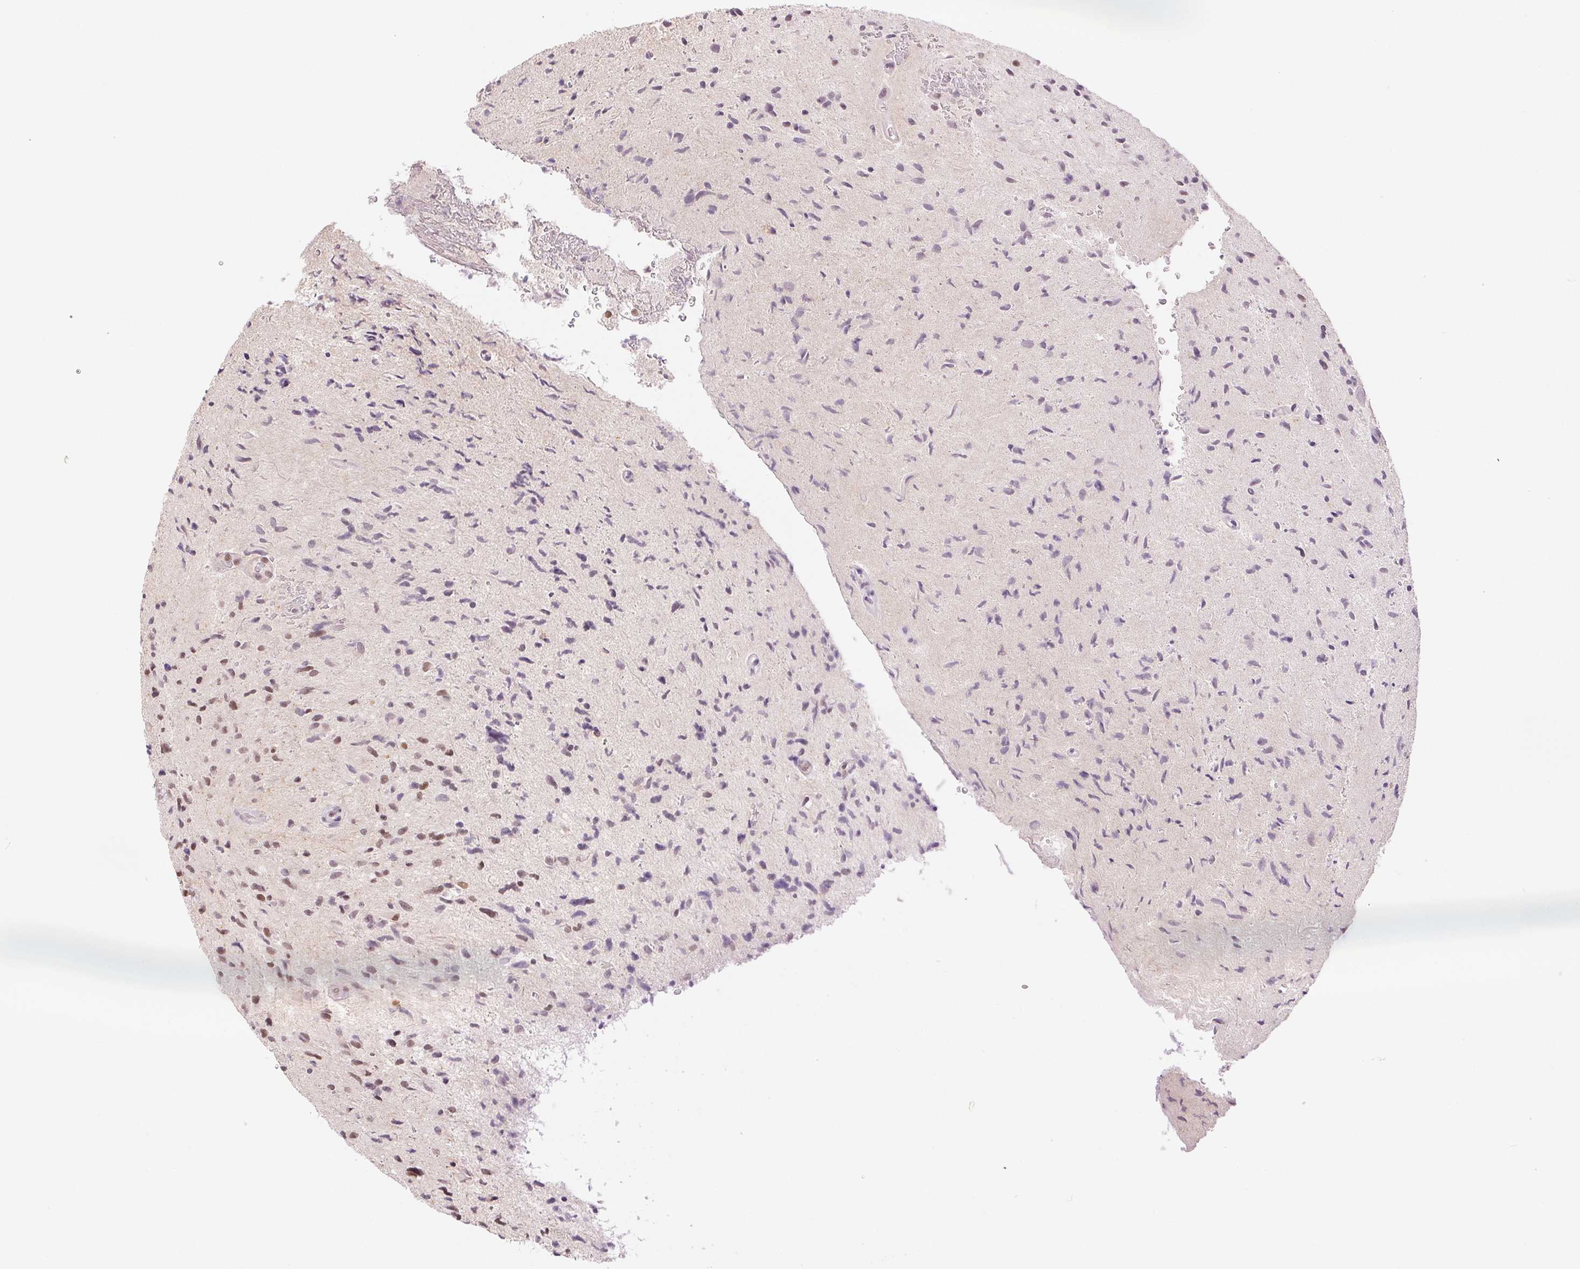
{"staining": {"intensity": "moderate", "quantity": "25%-75%", "location": "nuclear"}, "tissue": "glioma", "cell_type": "Tumor cells", "image_type": "cancer", "snomed": [{"axis": "morphology", "description": "Glioma, malignant, High grade"}, {"axis": "topography", "description": "Brain"}], "caption": "This histopathology image exhibits glioma stained with immunohistochemistry (IHC) to label a protein in brown. The nuclear of tumor cells show moderate positivity for the protein. Nuclei are counter-stained blue.", "gene": "RPRD1B", "patient": {"sex": "male", "age": 54}}